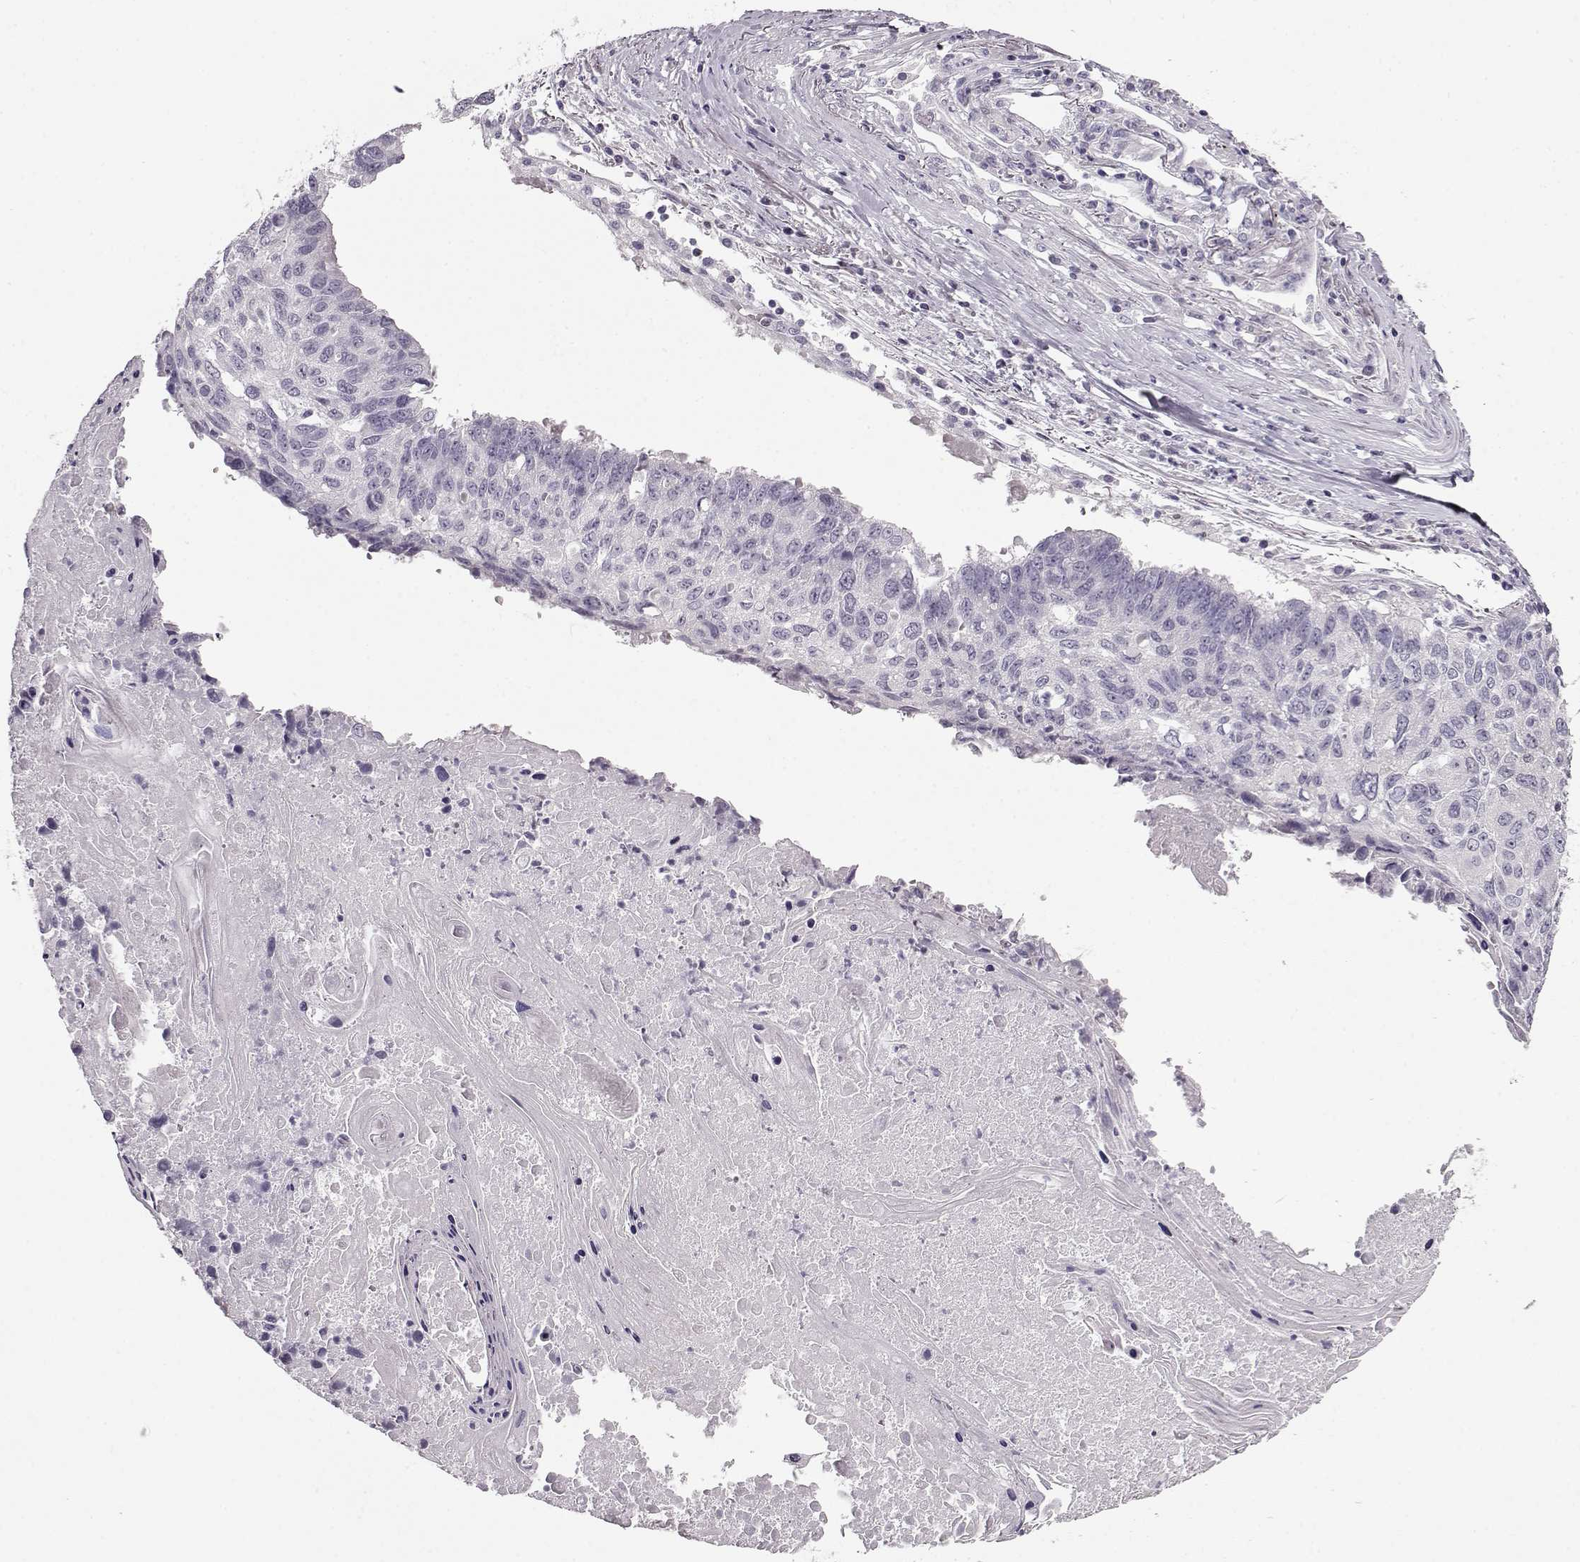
{"staining": {"intensity": "negative", "quantity": "none", "location": "none"}, "tissue": "lung cancer", "cell_type": "Tumor cells", "image_type": "cancer", "snomed": [{"axis": "morphology", "description": "Squamous cell carcinoma, NOS"}, {"axis": "topography", "description": "Lung"}], "caption": "A photomicrograph of human lung cancer is negative for staining in tumor cells. Nuclei are stained in blue.", "gene": "RP1L1", "patient": {"sex": "male", "age": 73}}